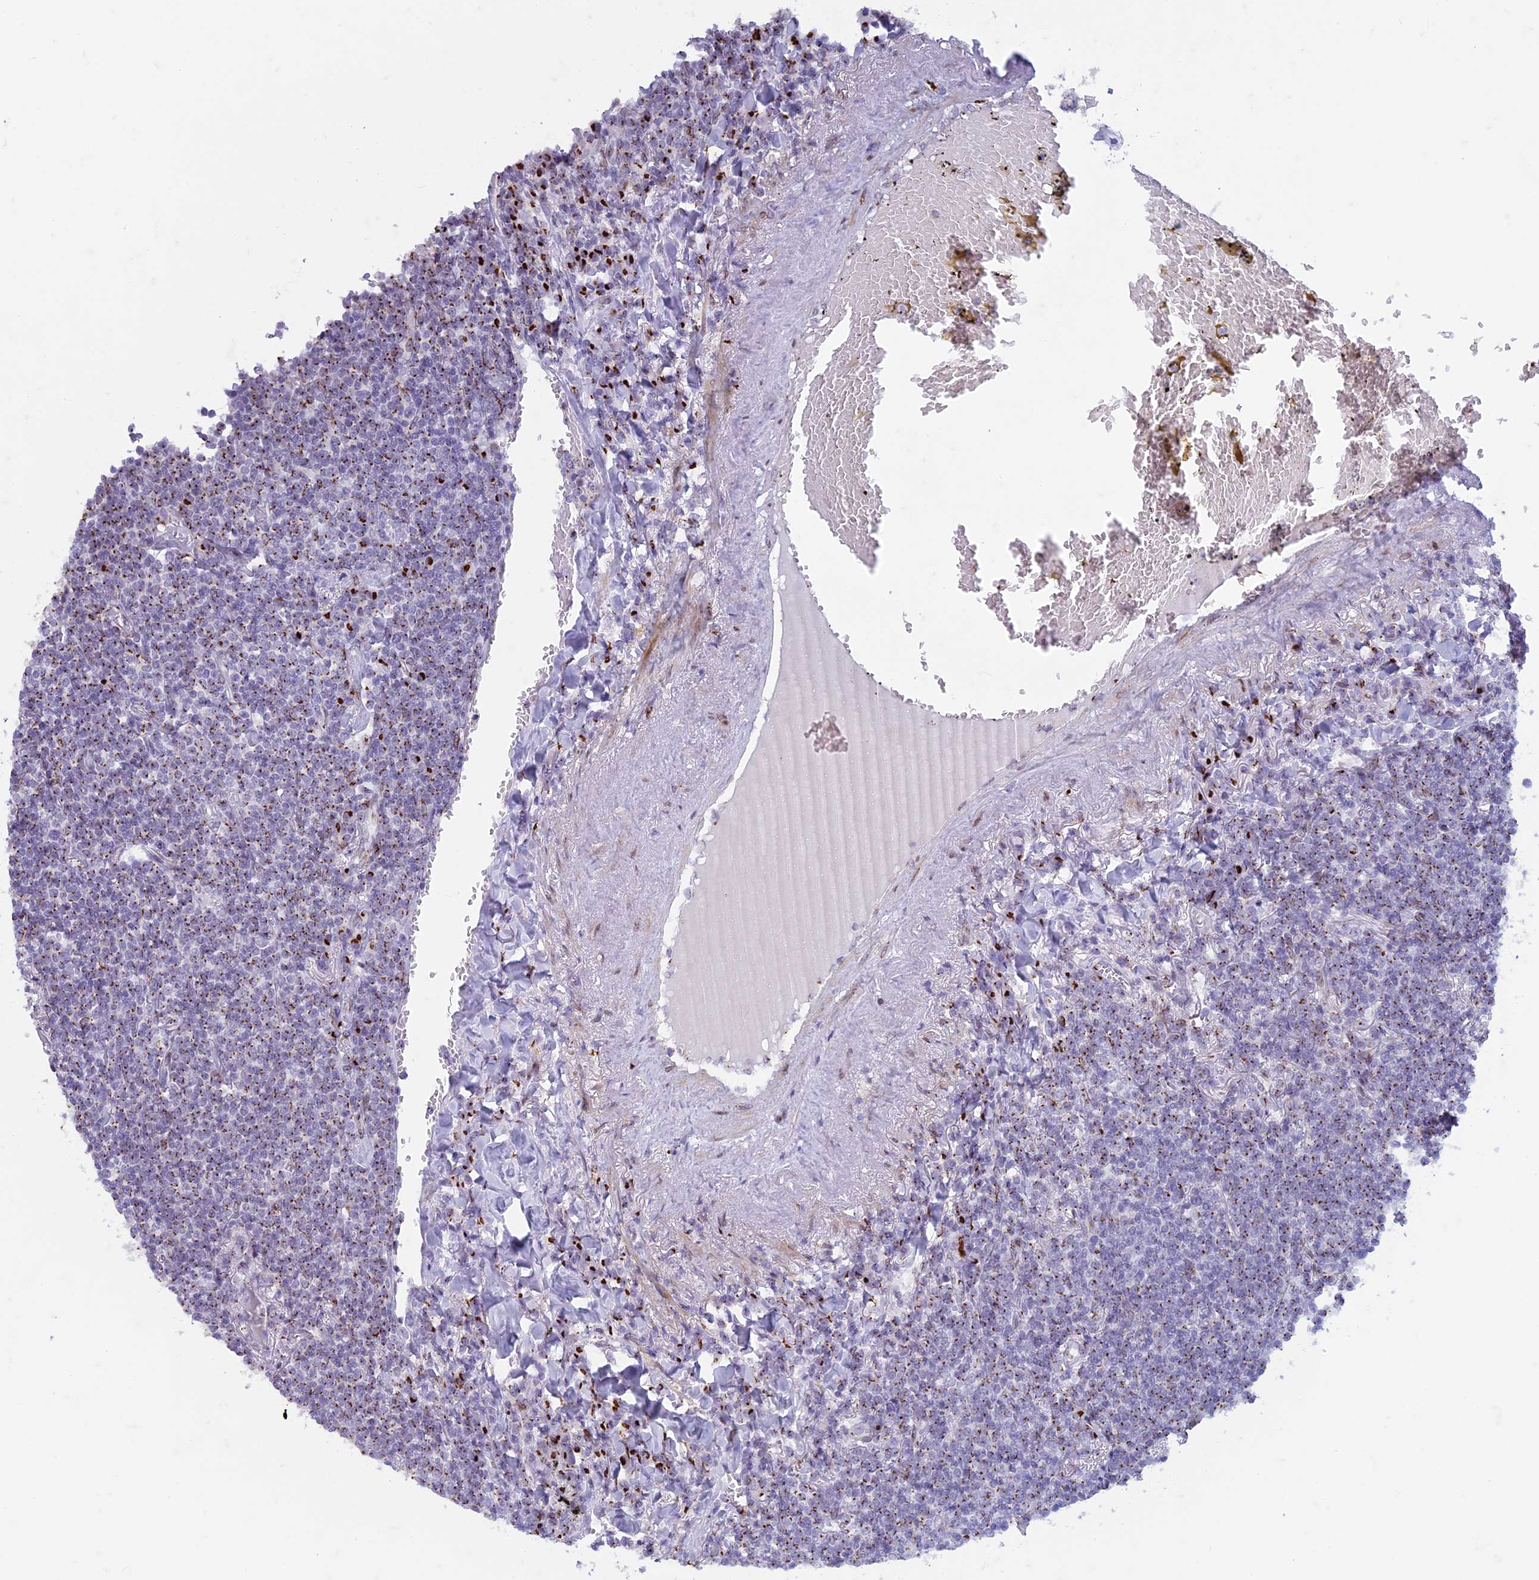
{"staining": {"intensity": "moderate", "quantity": "25%-75%", "location": "cytoplasmic/membranous"}, "tissue": "lymphoma", "cell_type": "Tumor cells", "image_type": "cancer", "snomed": [{"axis": "morphology", "description": "Malignant lymphoma, non-Hodgkin's type, Low grade"}, {"axis": "topography", "description": "Lung"}], "caption": "A high-resolution photomicrograph shows IHC staining of low-grade malignant lymphoma, non-Hodgkin's type, which demonstrates moderate cytoplasmic/membranous positivity in about 25%-75% of tumor cells. Nuclei are stained in blue.", "gene": "FAM3C", "patient": {"sex": "female", "age": 71}}